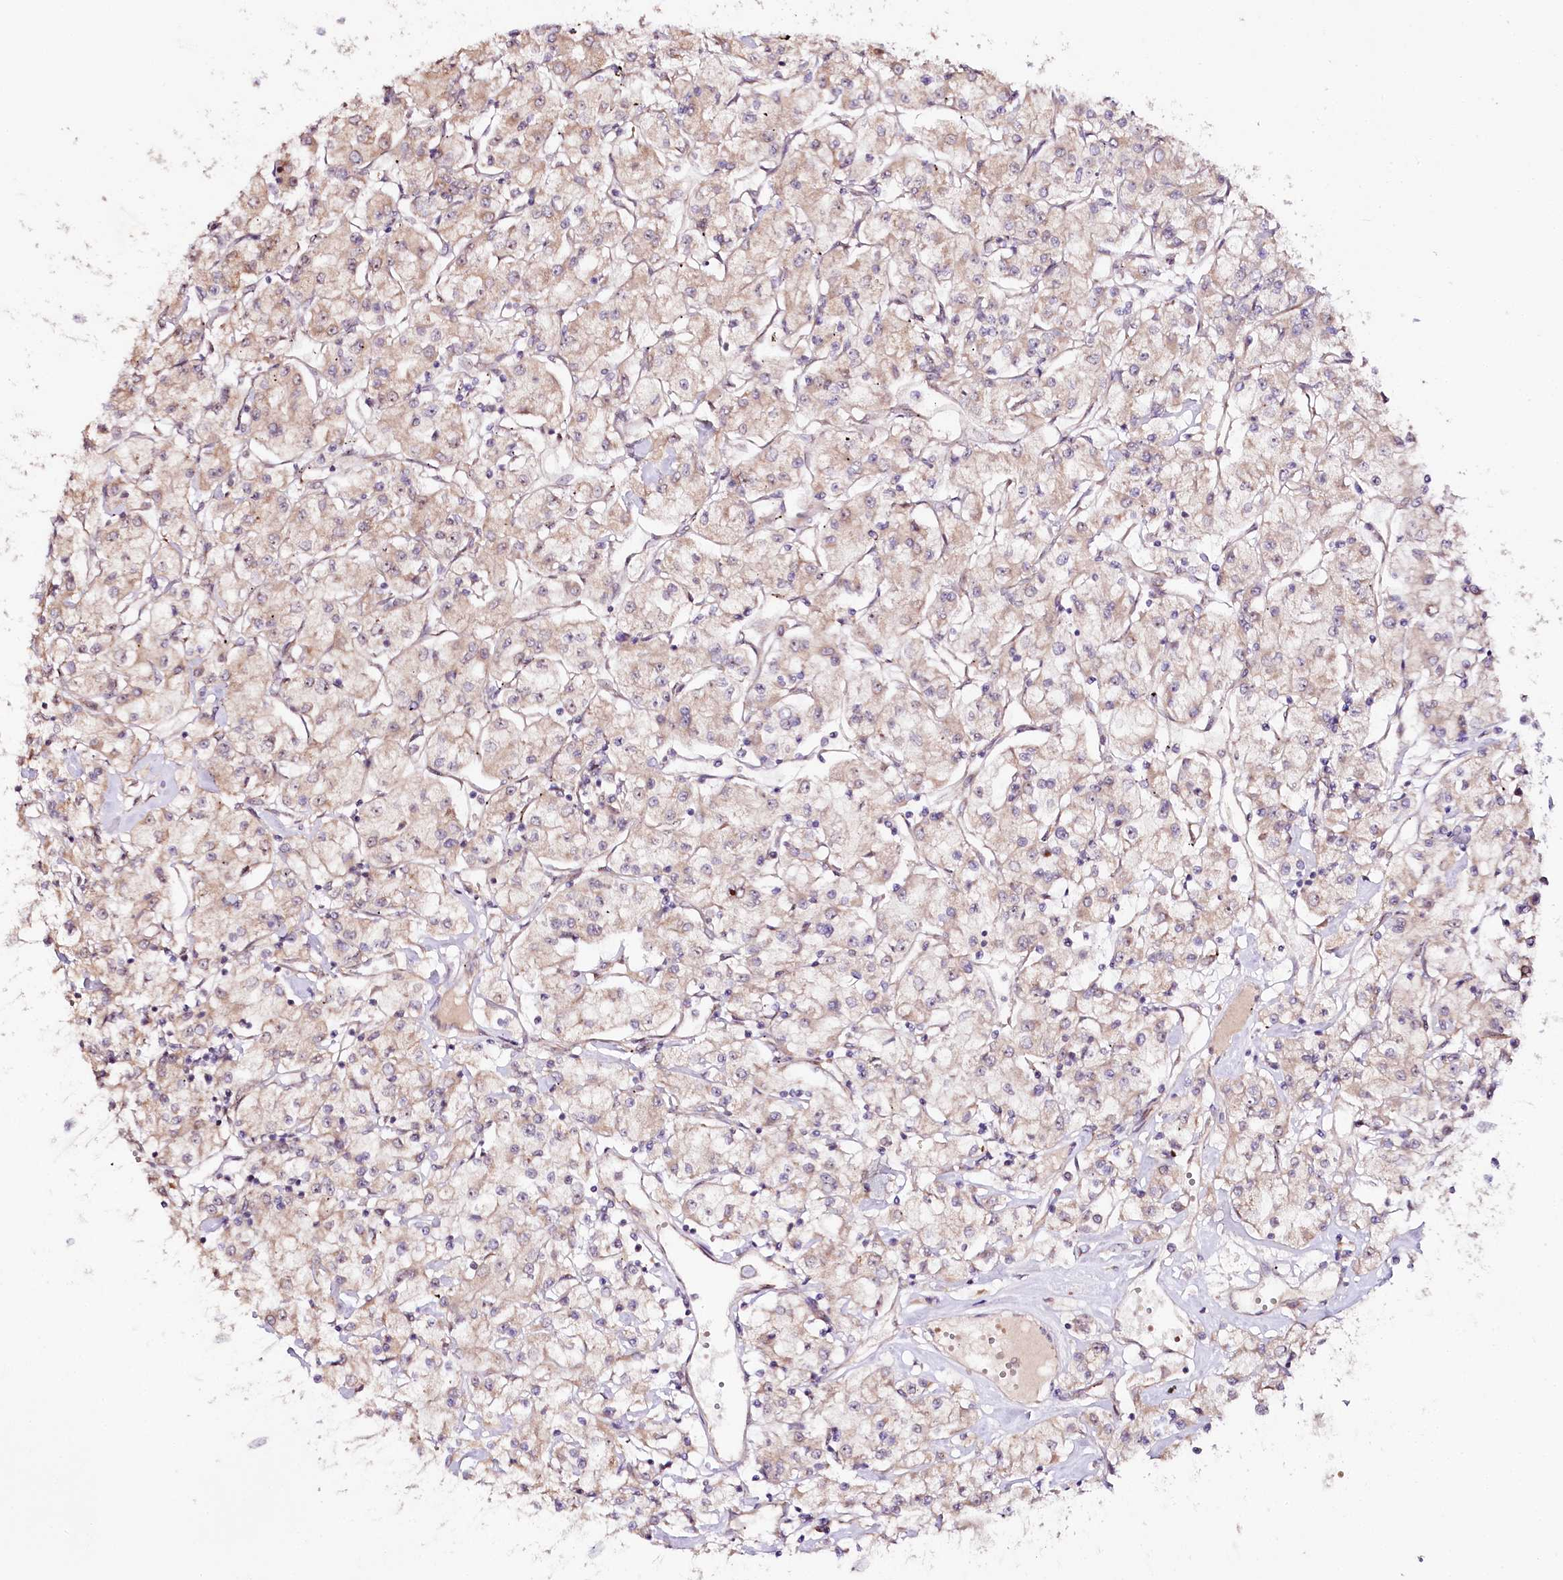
{"staining": {"intensity": "weak", "quantity": "25%-75%", "location": "cytoplasmic/membranous"}, "tissue": "renal cancer", "cell_type": "Tumor cells", "image_type": "cancer", "snomed": [{"axis": "morphology", "description": "Adenocarcinoma, NOS"}, {"axis": "topography", "description": "Kidney"}], "caption": "Protein staining of adenocarcinoma (renal) tissue displays weak cytoplasmic/membranous positivity in about 25%-75% of tumor cells.", "gene": "DMP1", "patient": {"sex": "female", "age": 59}}